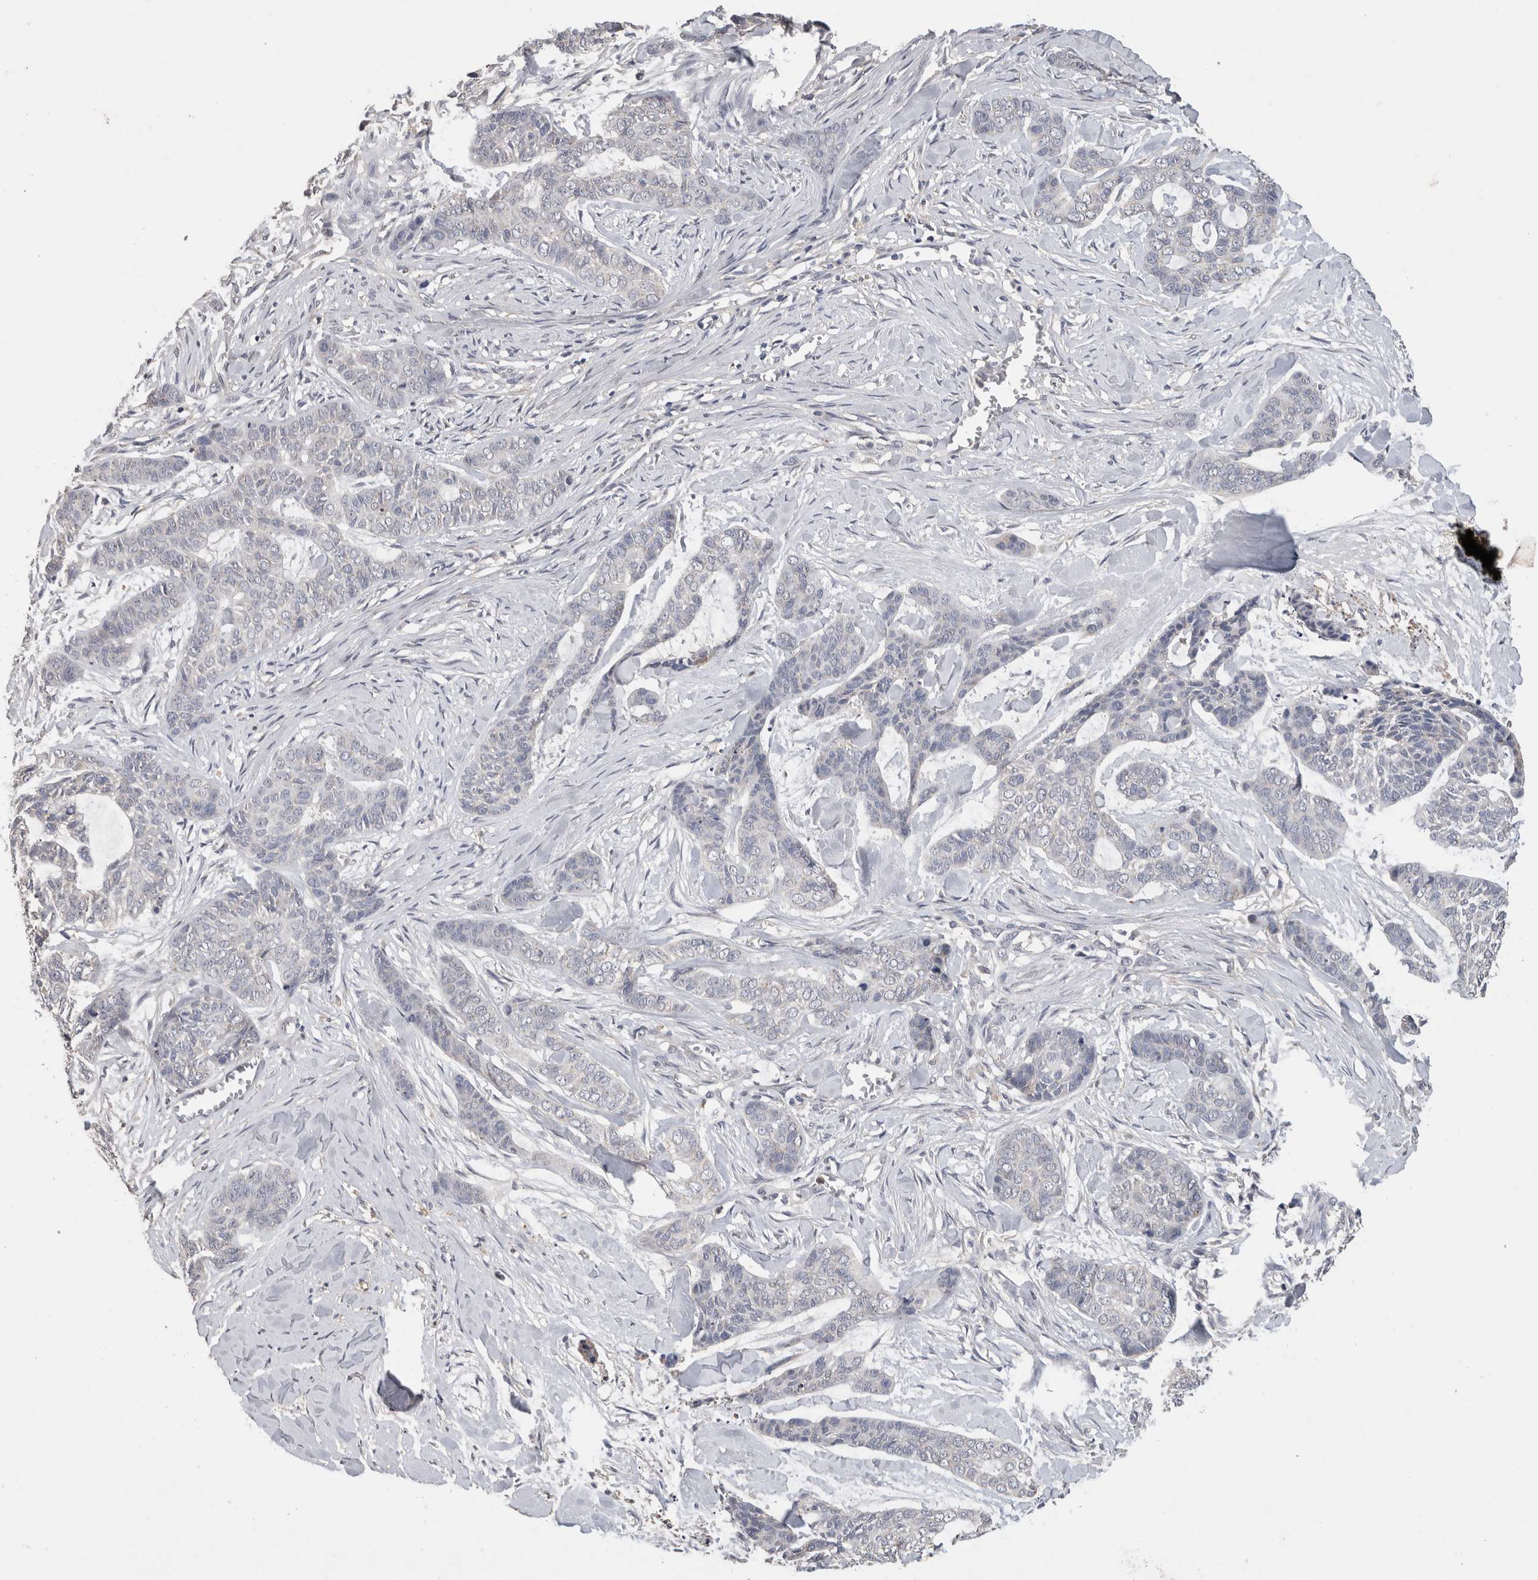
{"staining": {"intensity": "negative", "quantity": "none", "location": "none"}, "tissue": "skin cancer", "cell_type": "Tumor cells", "image_type": "cancer", "snomed": [{"axis": "morphology", "description": "Basal cell carcinoma"}, {"axis": "topography", "description": "Skin"}], "caption": "An immunohistochemistry (IHC) image of basal cell carcinoma (skin) is shown. There is no staining in tumor cells of basal cell carcinoma (skin). (Brightfield microscopy of DAB immunohistochemistry at high magnification).", "gene": "CNTFR", "patient": {"sex": "female", "age": 64}}